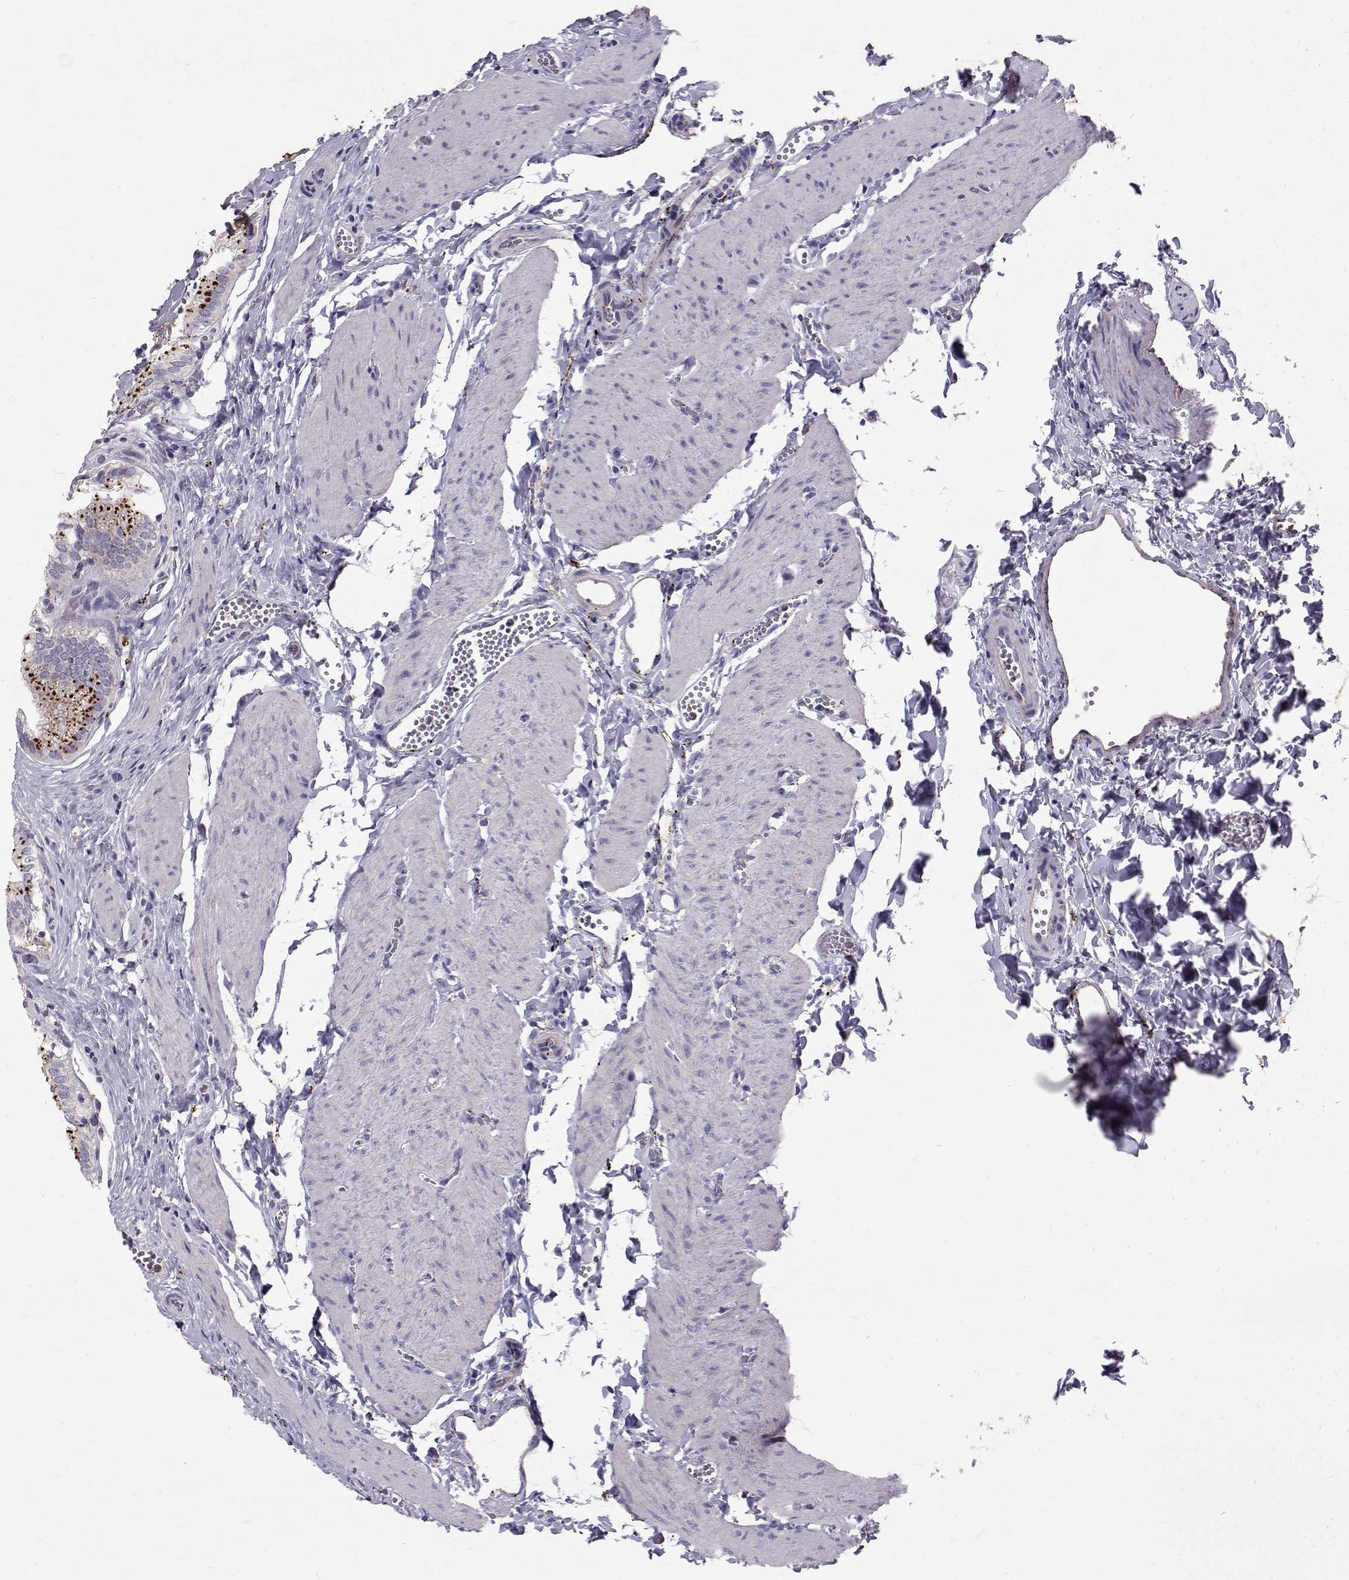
{"staining": {"intensity": "strong", "quantity": "25%-75%", "location": "cytoplasmic/membranous"}, "tissue": "gallbladder", "cell_type": "Glandular cells", "image_type": "normal", "snomed": [{"axis": "morphology", "description": "Normal tissue, NOS"}, {"axis": "topography", "description": "Gallbladder"}, {"axis": "topography", "description": "Peripheral nerve tissue"}], "caption": "Strong cytoplasmic/membranous expression for a protein is seen in about 25%-75% of glandular cells of normal gallbladder using IHC.", "gene": "TPP1", "patient": {"sex": "male", "age": 17}}